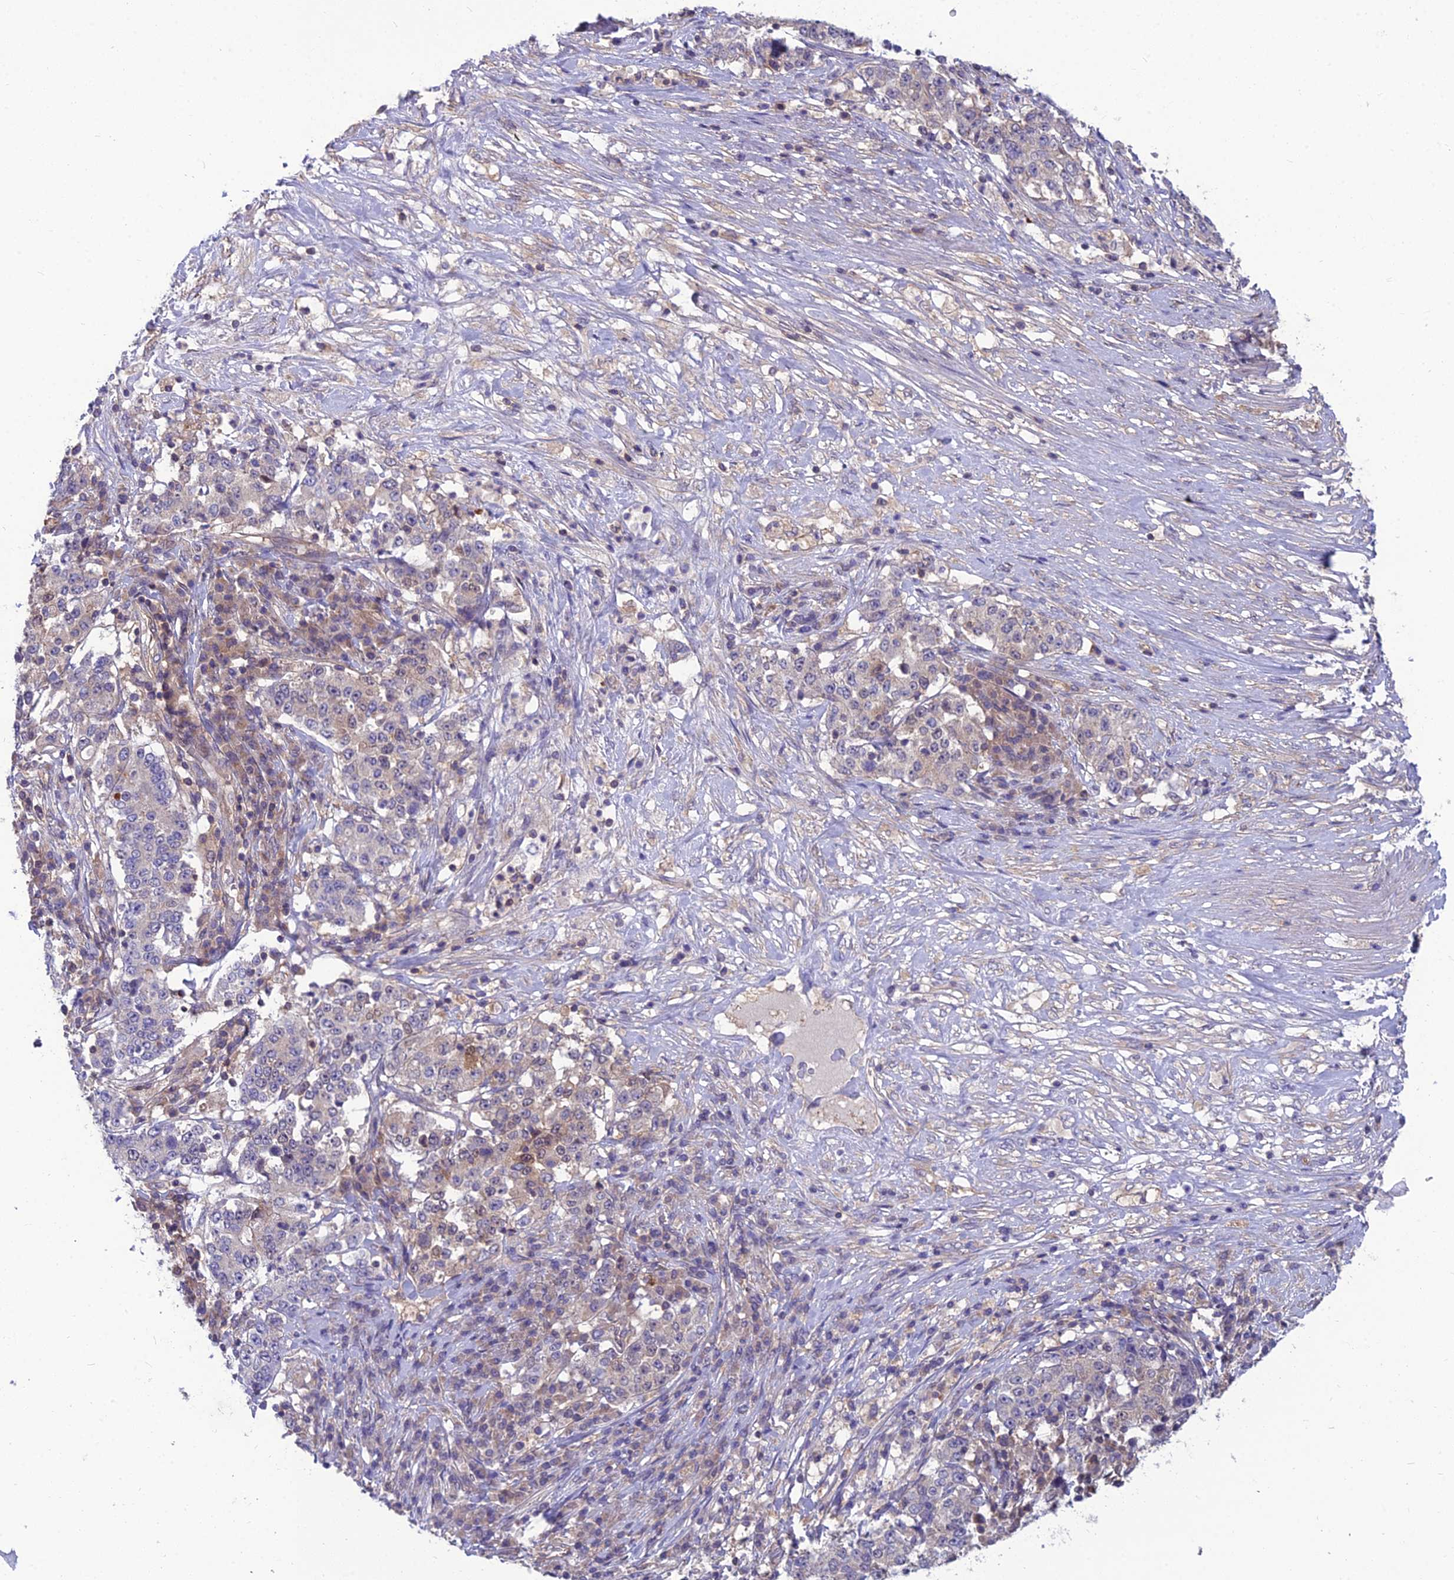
{"staining": {"intensity": "negative", "quantity": "none", "location": "none"}, "tissue": "stomach cancer", "cell_type": "Tumor cells", "image_type": "cancer", "snomed": [{"axis": "morphology", "description": "Adenocarcinoma, NOS"}, {"axis": "topography", "description": "Stomach"}], "caption": "An image of stomach cancer (adenocarcinoma) stained for a protein demonstrates no brown staining in tumor cells.", "gene": "MVD", "patient": {"sex": "male", "age": 59}}